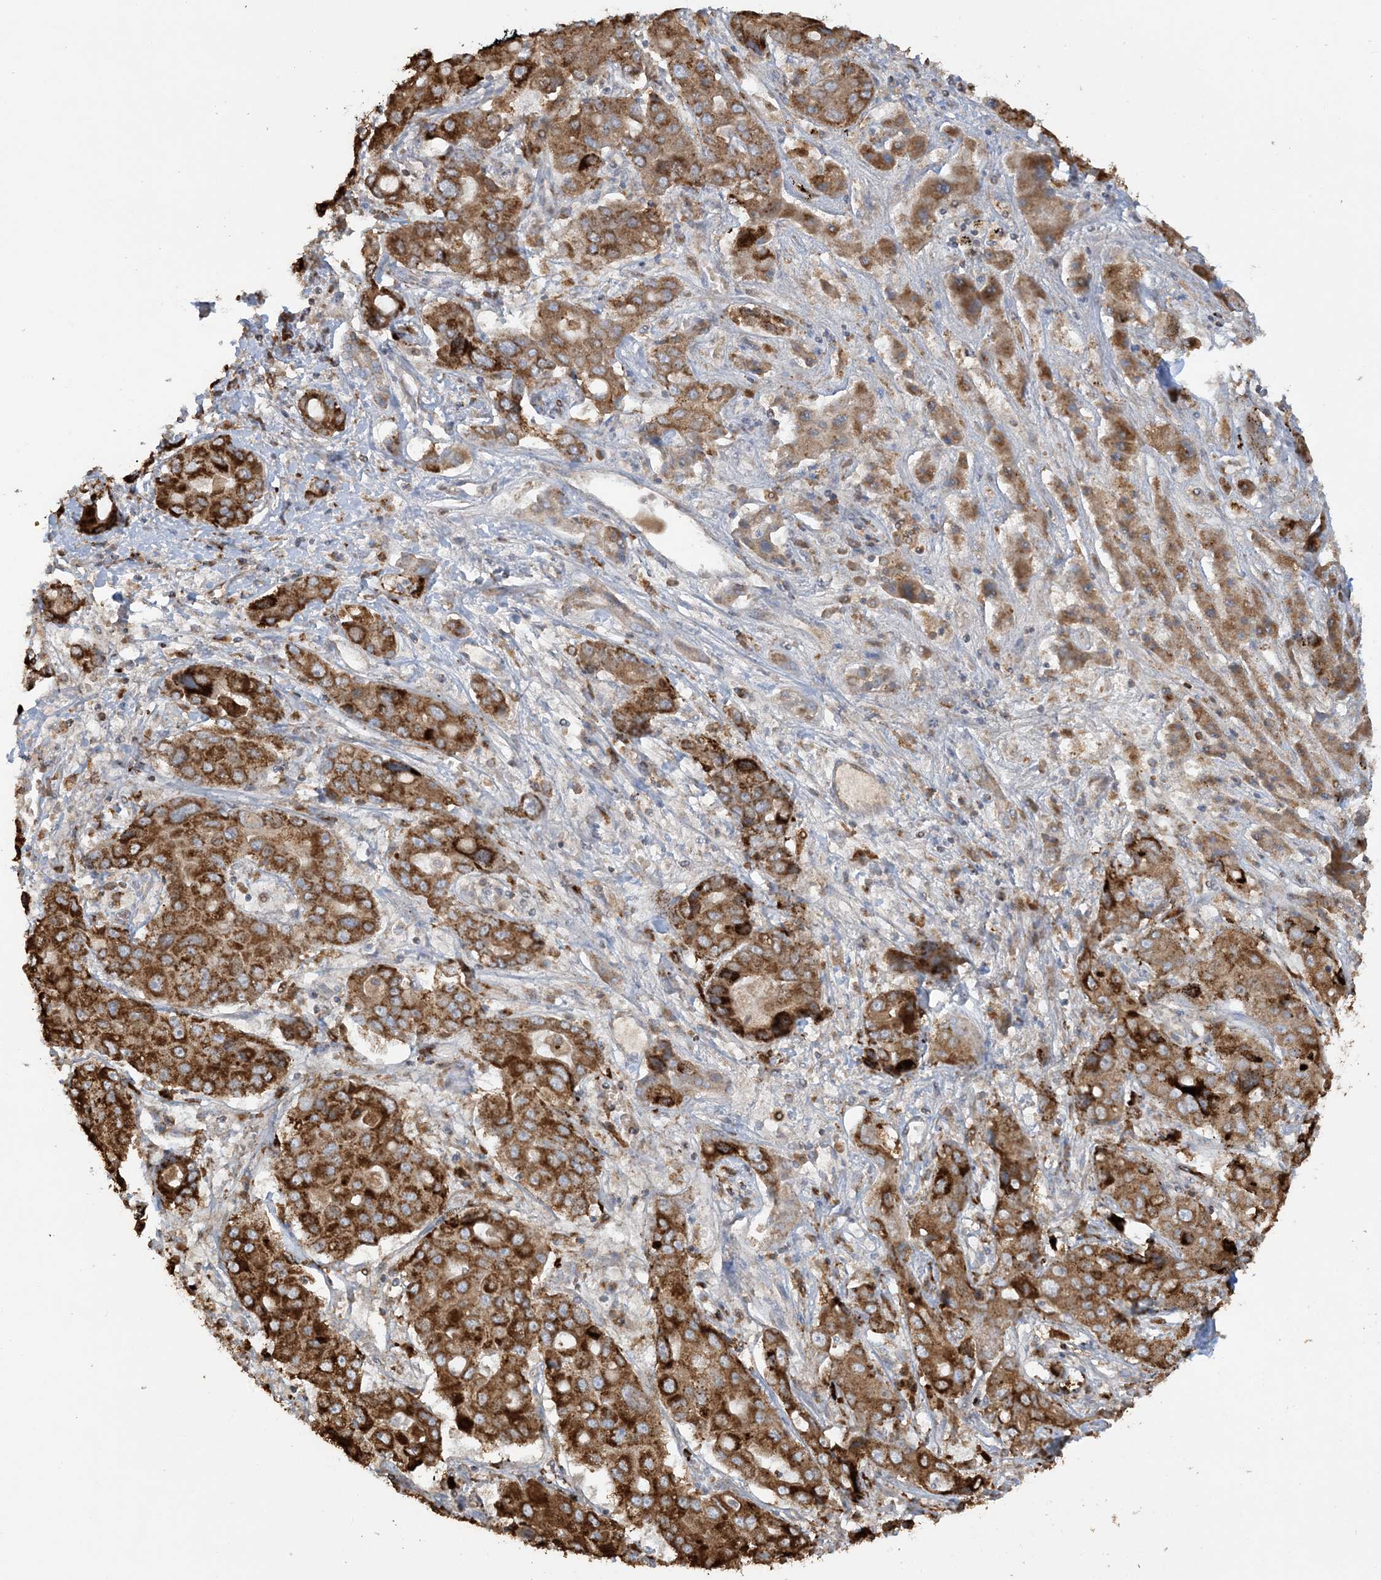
{"staining": {"intensity": "strong", "quantity": ">75%", "location": "cytoplasmic/membranous"}, "tissue": "liver cancer", "cell_type": "Tumor cells", "image_type": "cancer", "snomed": [{"axis": "morphology", "description": "Cholangiocarcinoma"}, {"axis": "topography", "description": "Liver"}], "caption": "Liver cancer (cholangiocarcinoma) tissue exhibits strong cytoplasmic/membranous positivity in approximately >75% of tumor cells The staining was performed using DAB (3,3'-diaminobenzidine) to visualize the protein expression in brown, while the nuclei were stained in blue with hematoxylin (Magnification: 20x).", "gene": "AGA", "patient": {"sex": "male", "age": 67}}